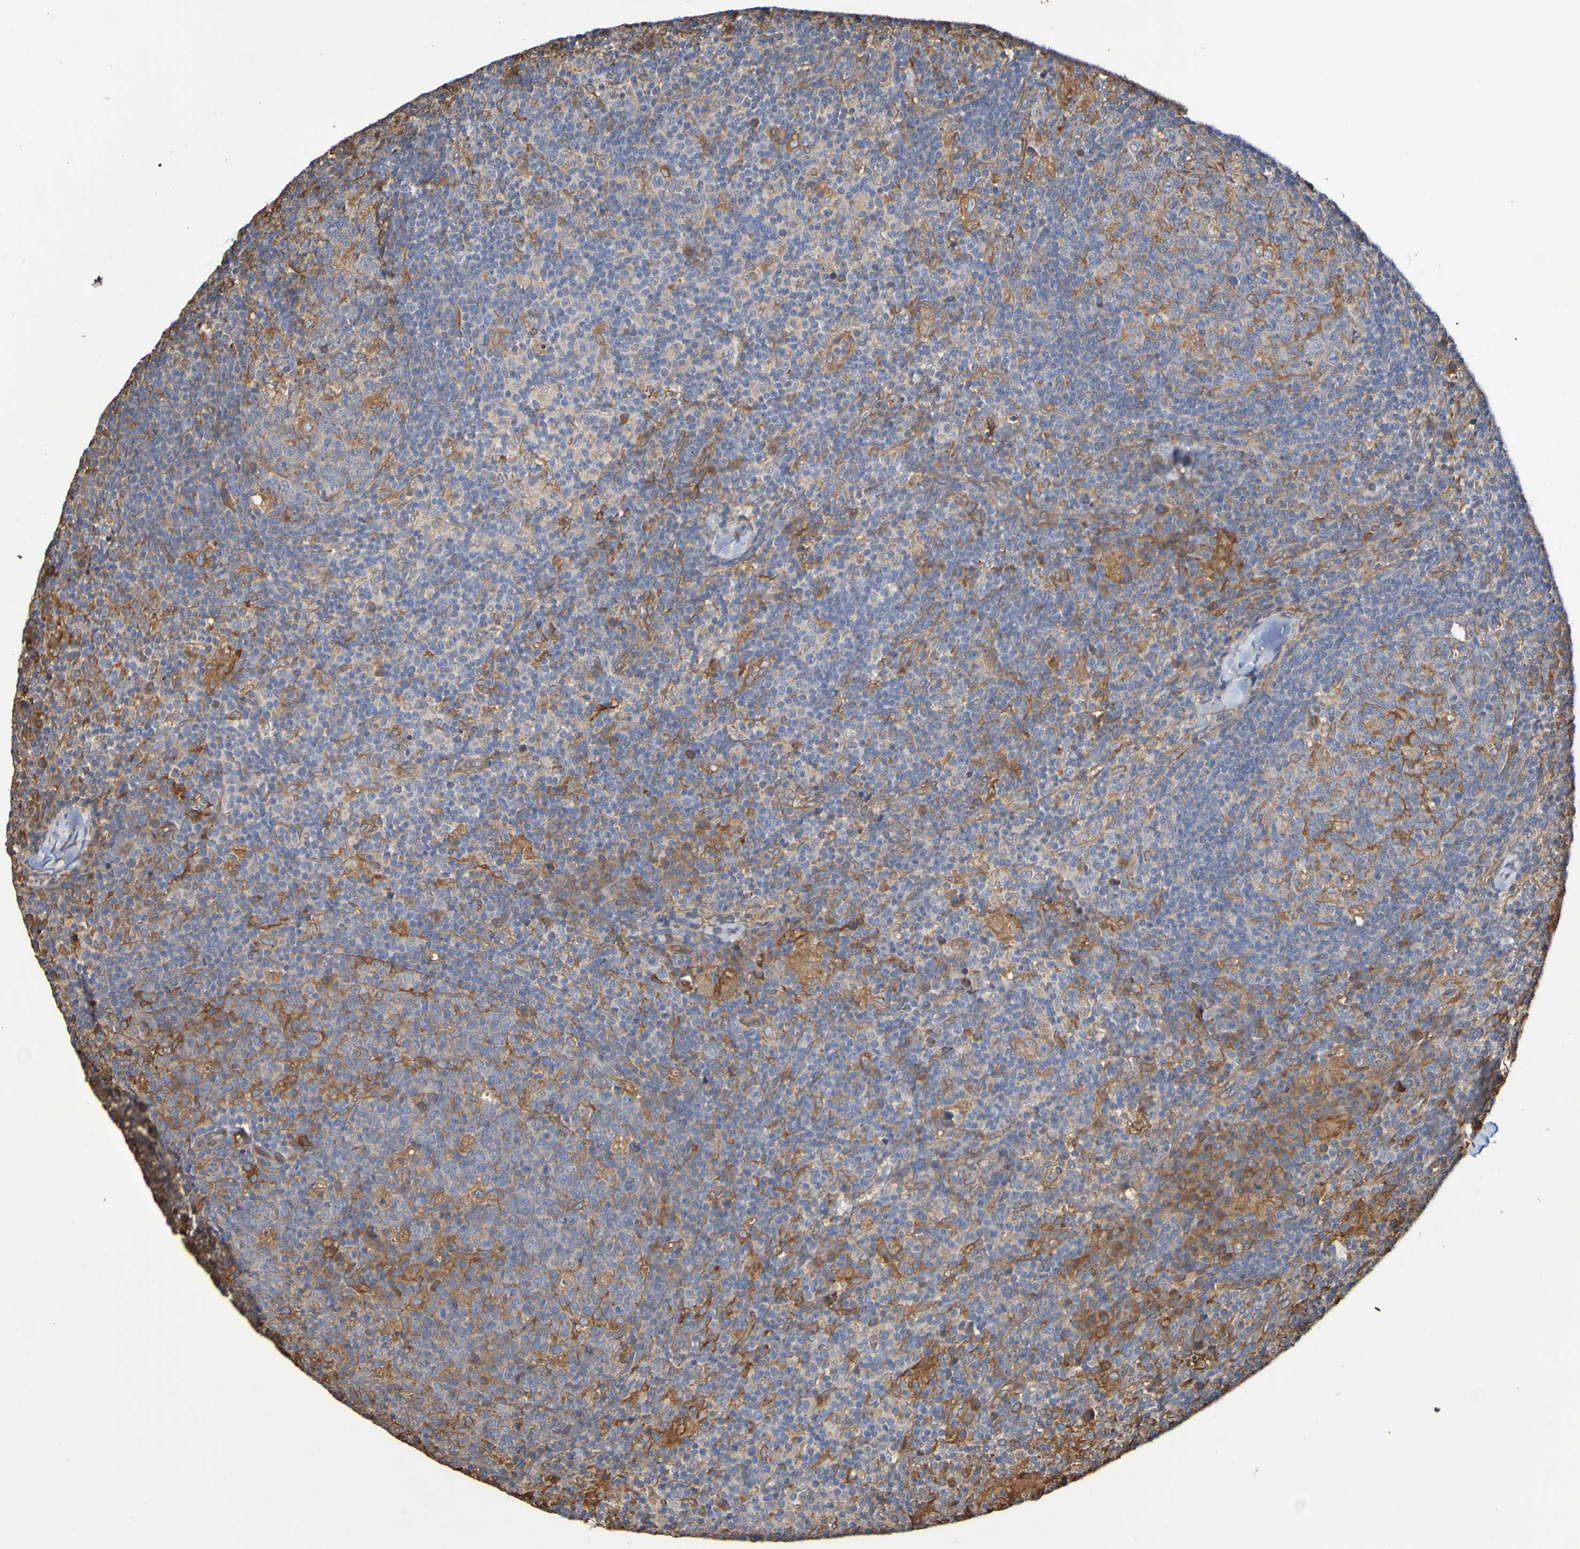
{"staining": {"intensity": "weak", "quantity": "25%-75%", "location": "cytoplasmic/membranous"}, "tissue": "lymph node", "cell_type": "Germinal center cells", "image_type": "normal", "snomed": [{"axis": "morphology", "description": "Normal tissue, NOS"}, {"axis": "morphology", "description": "Inflammation, NOS"}, {"axis": "topography", "description": "Lymph node"}], "caption": "Protein staining of benign lymph node demonstrates weak cytoplasmic/membranous positivity in approximately 25%-75% of germinal center cells. (DAB IHC with brightfield microscopy, high magnification).", "gene": "RAB11A", "patient": {"sex": "male", "age": 55}}